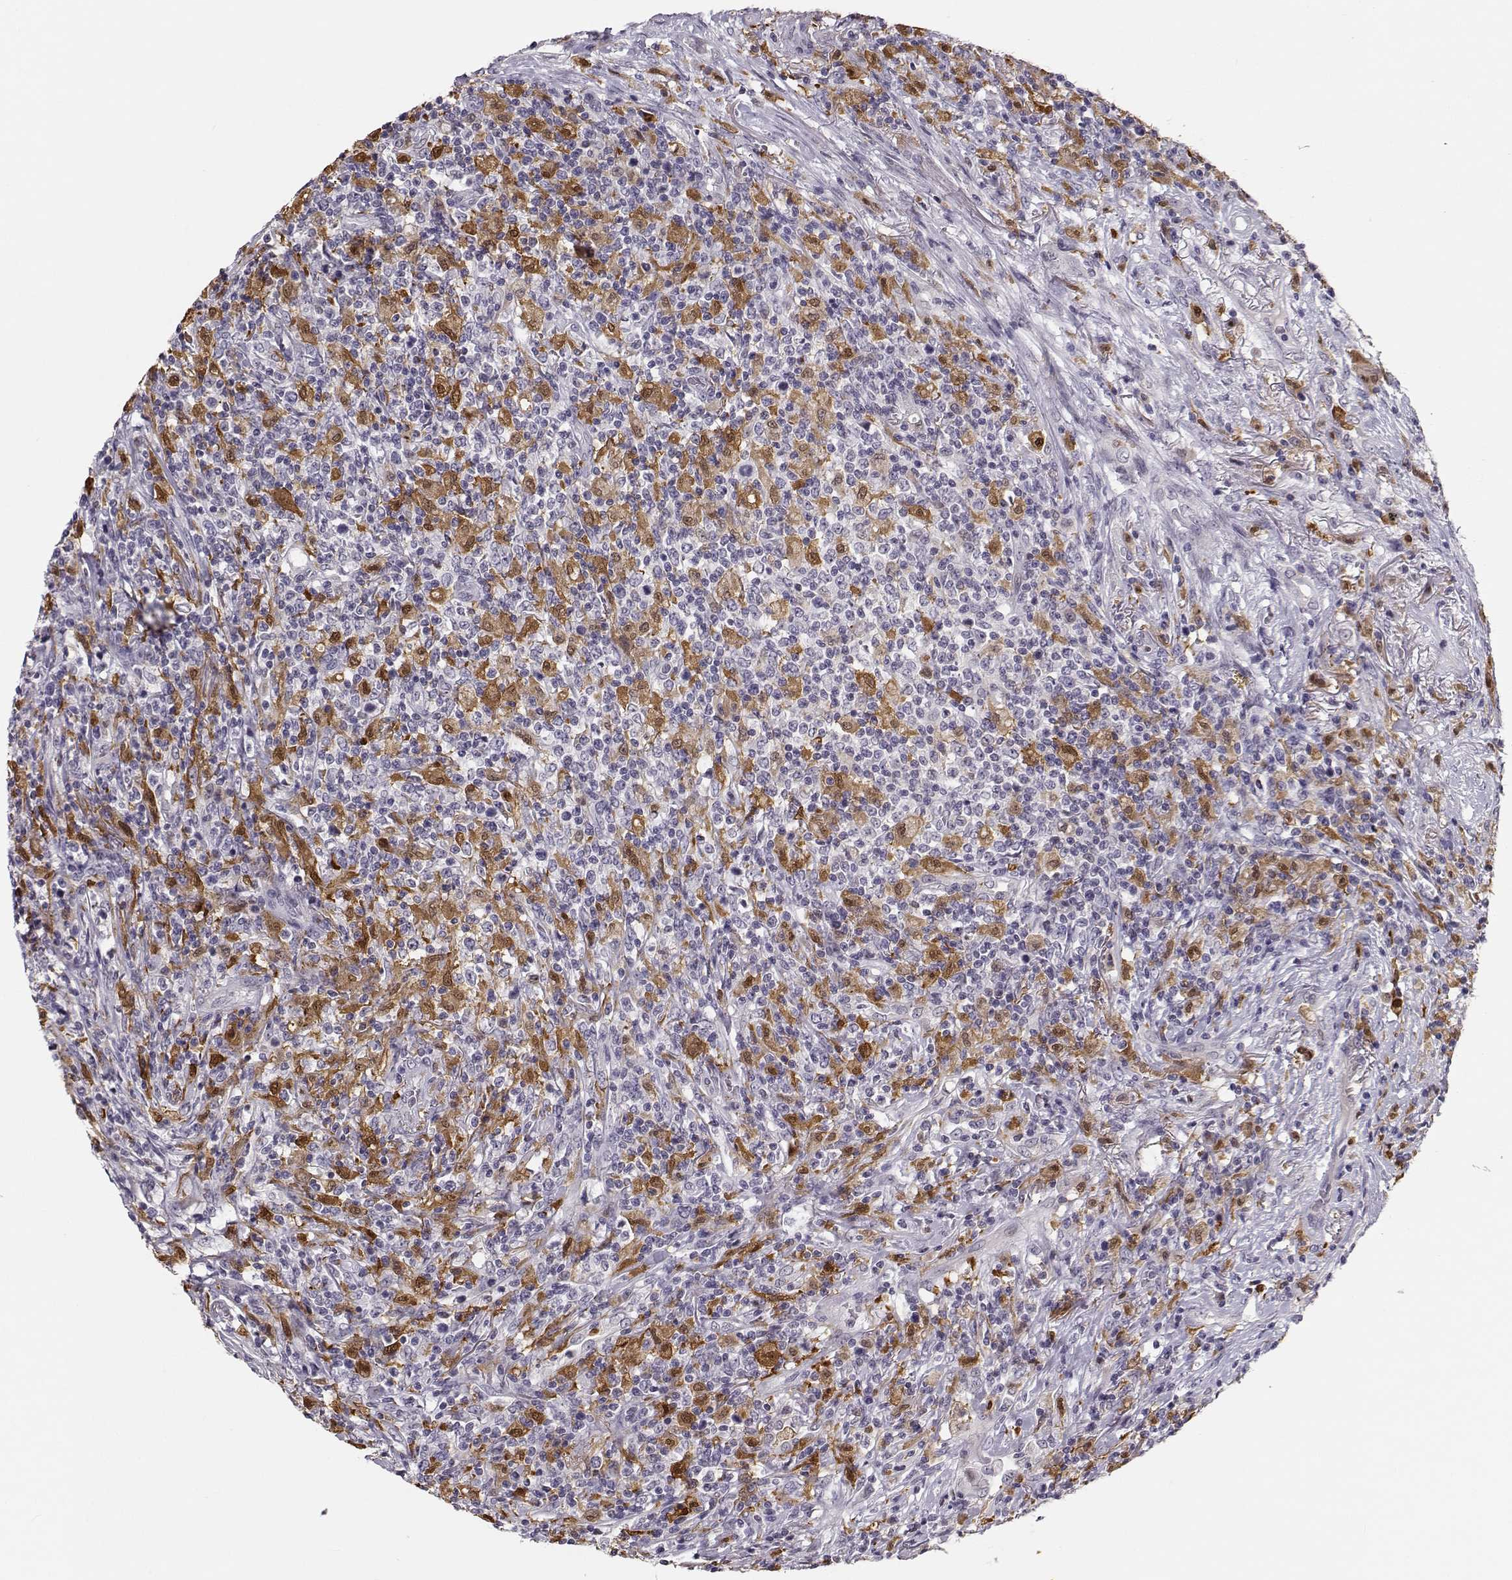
{"staining": {"intensity": "negative", "quantity": "none", "location": "none"}, "tissue": "lymphoma", "cell_type": "Tumor cells", "image_type": "cancer", "snomed": [{"axis": "morphology", "description": "Malignant lymphoma, non-Hodgkin's type, High grade"}, {"axis": "topography", "description": "Lung"}], "caption": "This is a micrograph of immunohistochemistry staining of high-grade malignant lymphoma, non-Hodgkin's type, which shows no expression in tumor cells.", "gene": "HTR7", "patient": {"sex": "male", "age": 79}}